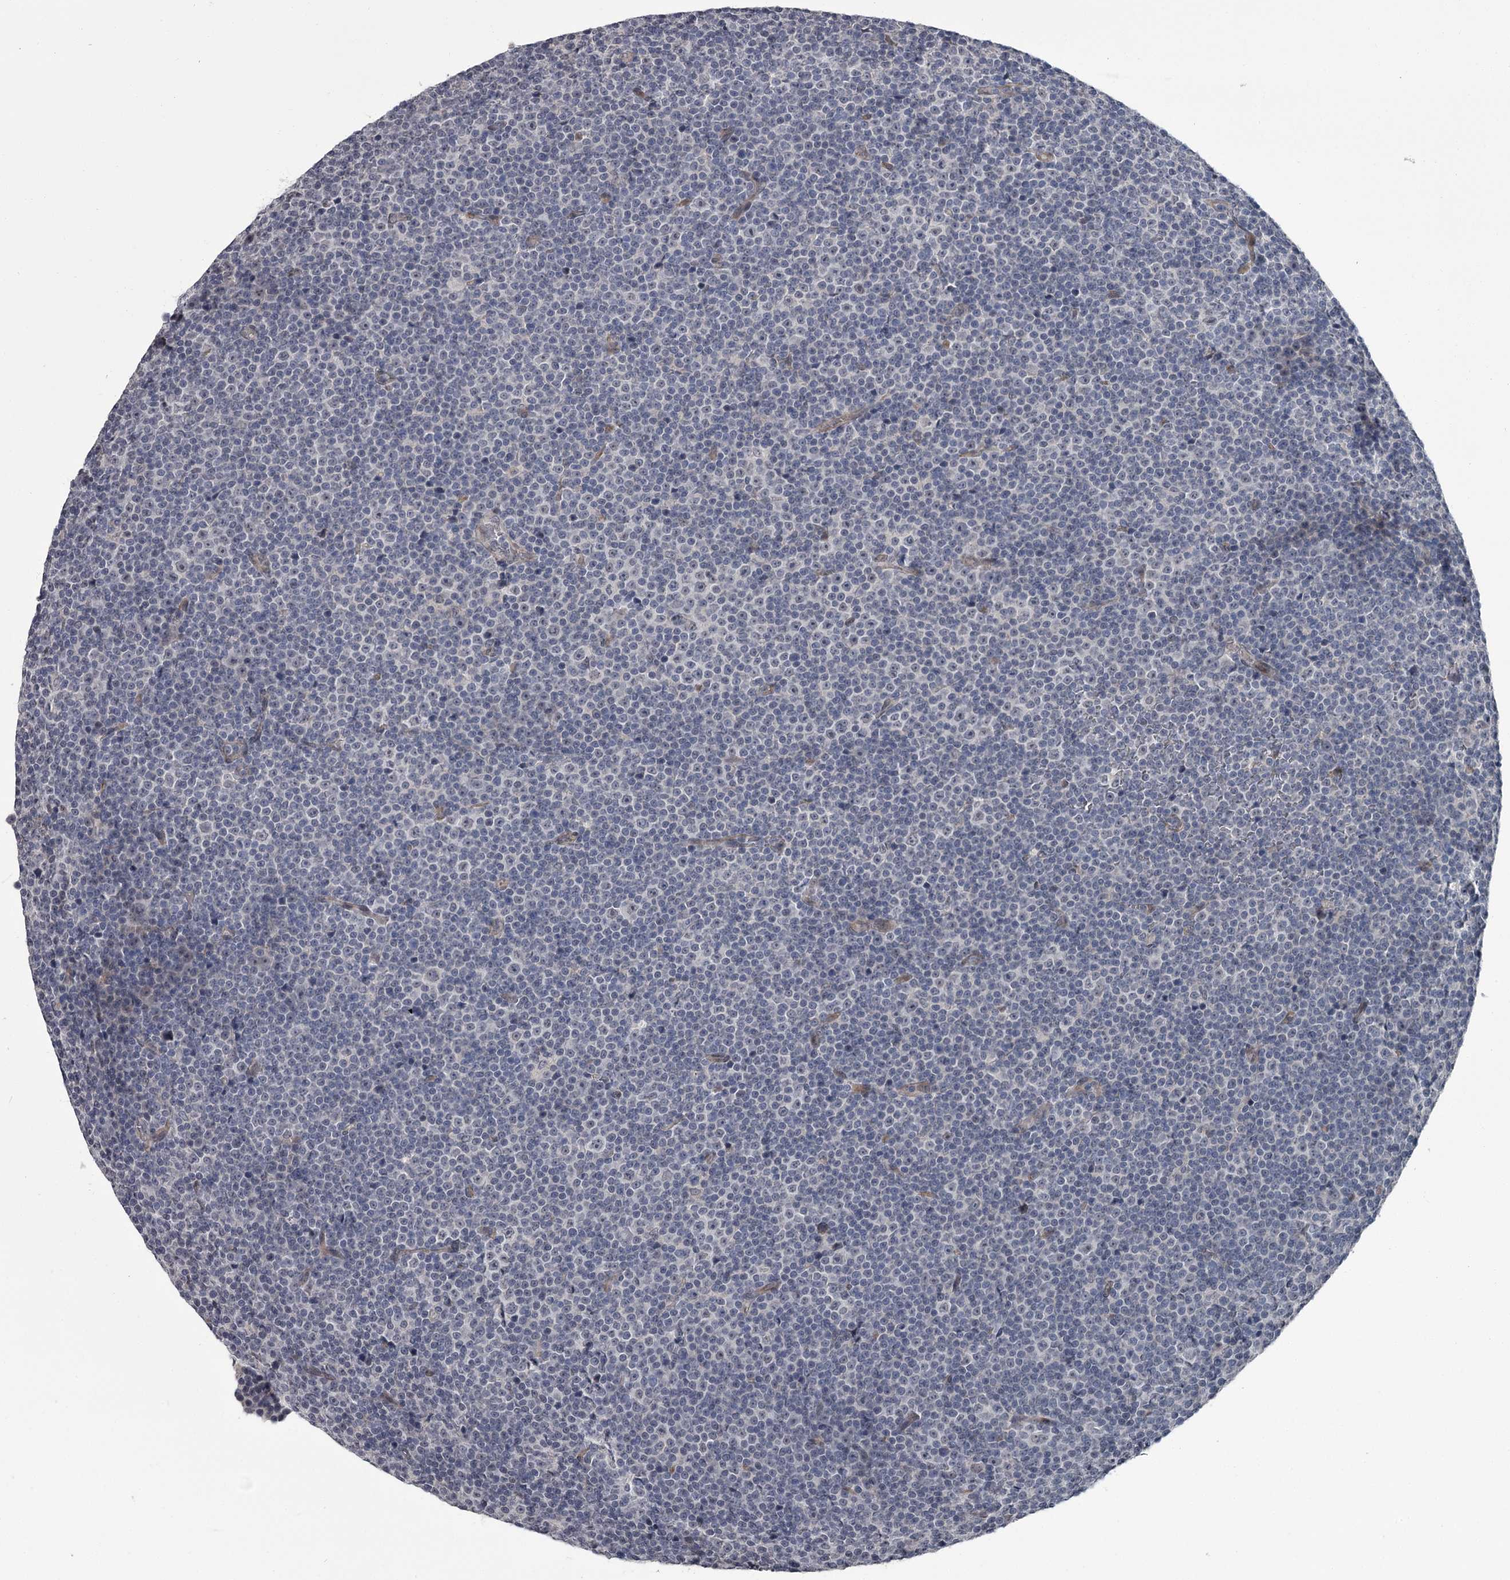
{"staining": {"intensity": "negative", "quantity": "none", "location": "none"}, "tissue": "lymphoma", "cell_type": "Tumor cells", "image_type": "cancer", "snomed": [{"axis": "morphology", "description": "Malignant lymphoma, non-Hodgkin's type, Low grade"}, {"axis": "topography", "description": "Lymph node"}], "caption": "The photomicrograph displays no significant positivity in tumor cells of lymphoma.", "gene": "PRPF40B", "patient": {"sex": "female", "age": 67}}